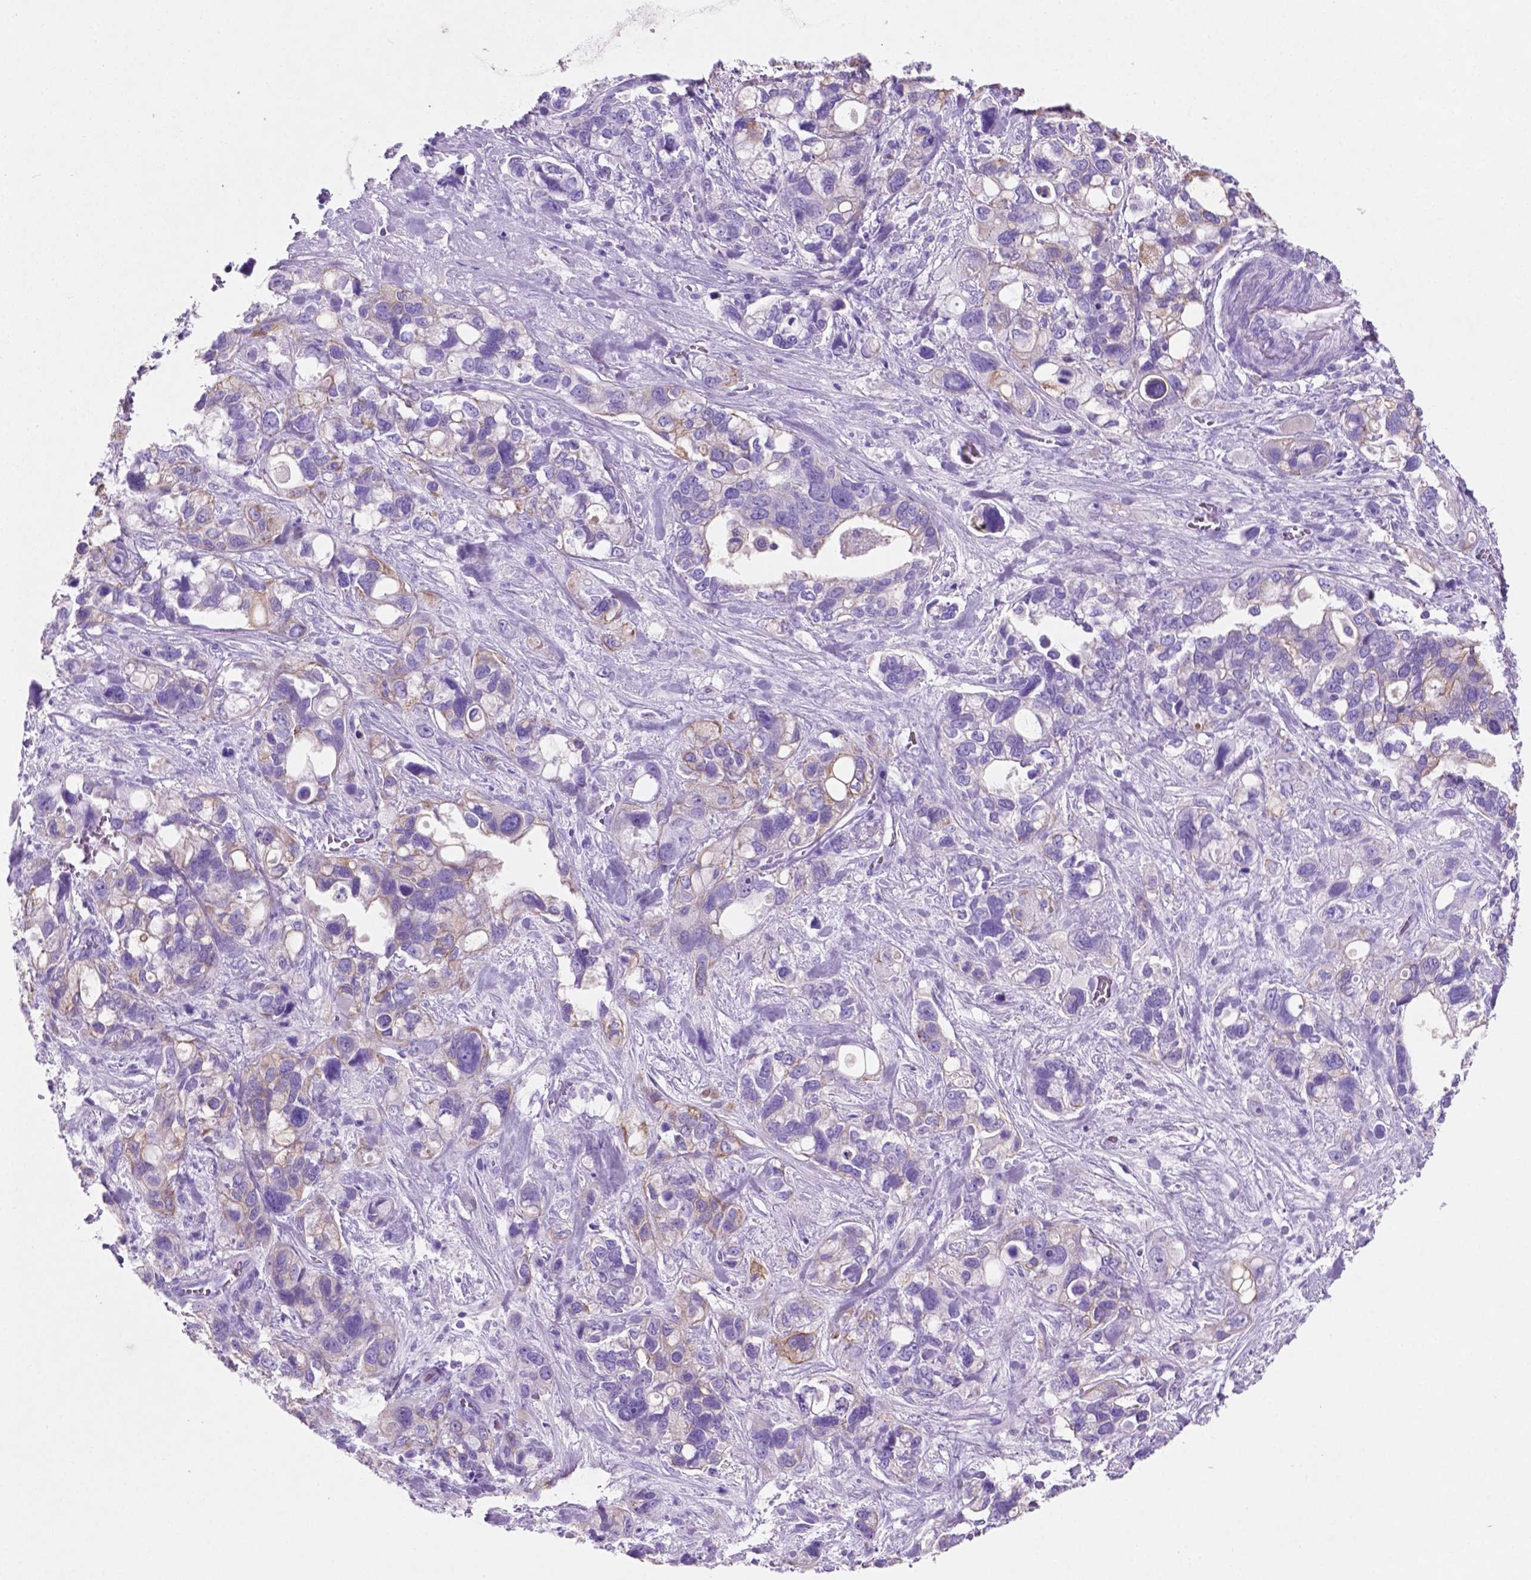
{"staining": {"intensity": "weak", "quantity": "<25%", "location": "cytoplasmic/membranous"}, "tissue": "stomach cancer", "cell_type": "Tumor cells", "image_type": "cancer", "snomed": [{"axis": "morphology", "description": "Adenocarcinoma, NOS"}, {"axis": "topography", "description": "Stomach, upper"}], "caption": "High power microscopy histopathology image of an IHC histopathology image of stomach cancer (adenocarcinoma), revealing no significant expression in tumor cells.", "gene": "POU4F1", "patient": {"sex": "female", "age": 81}}